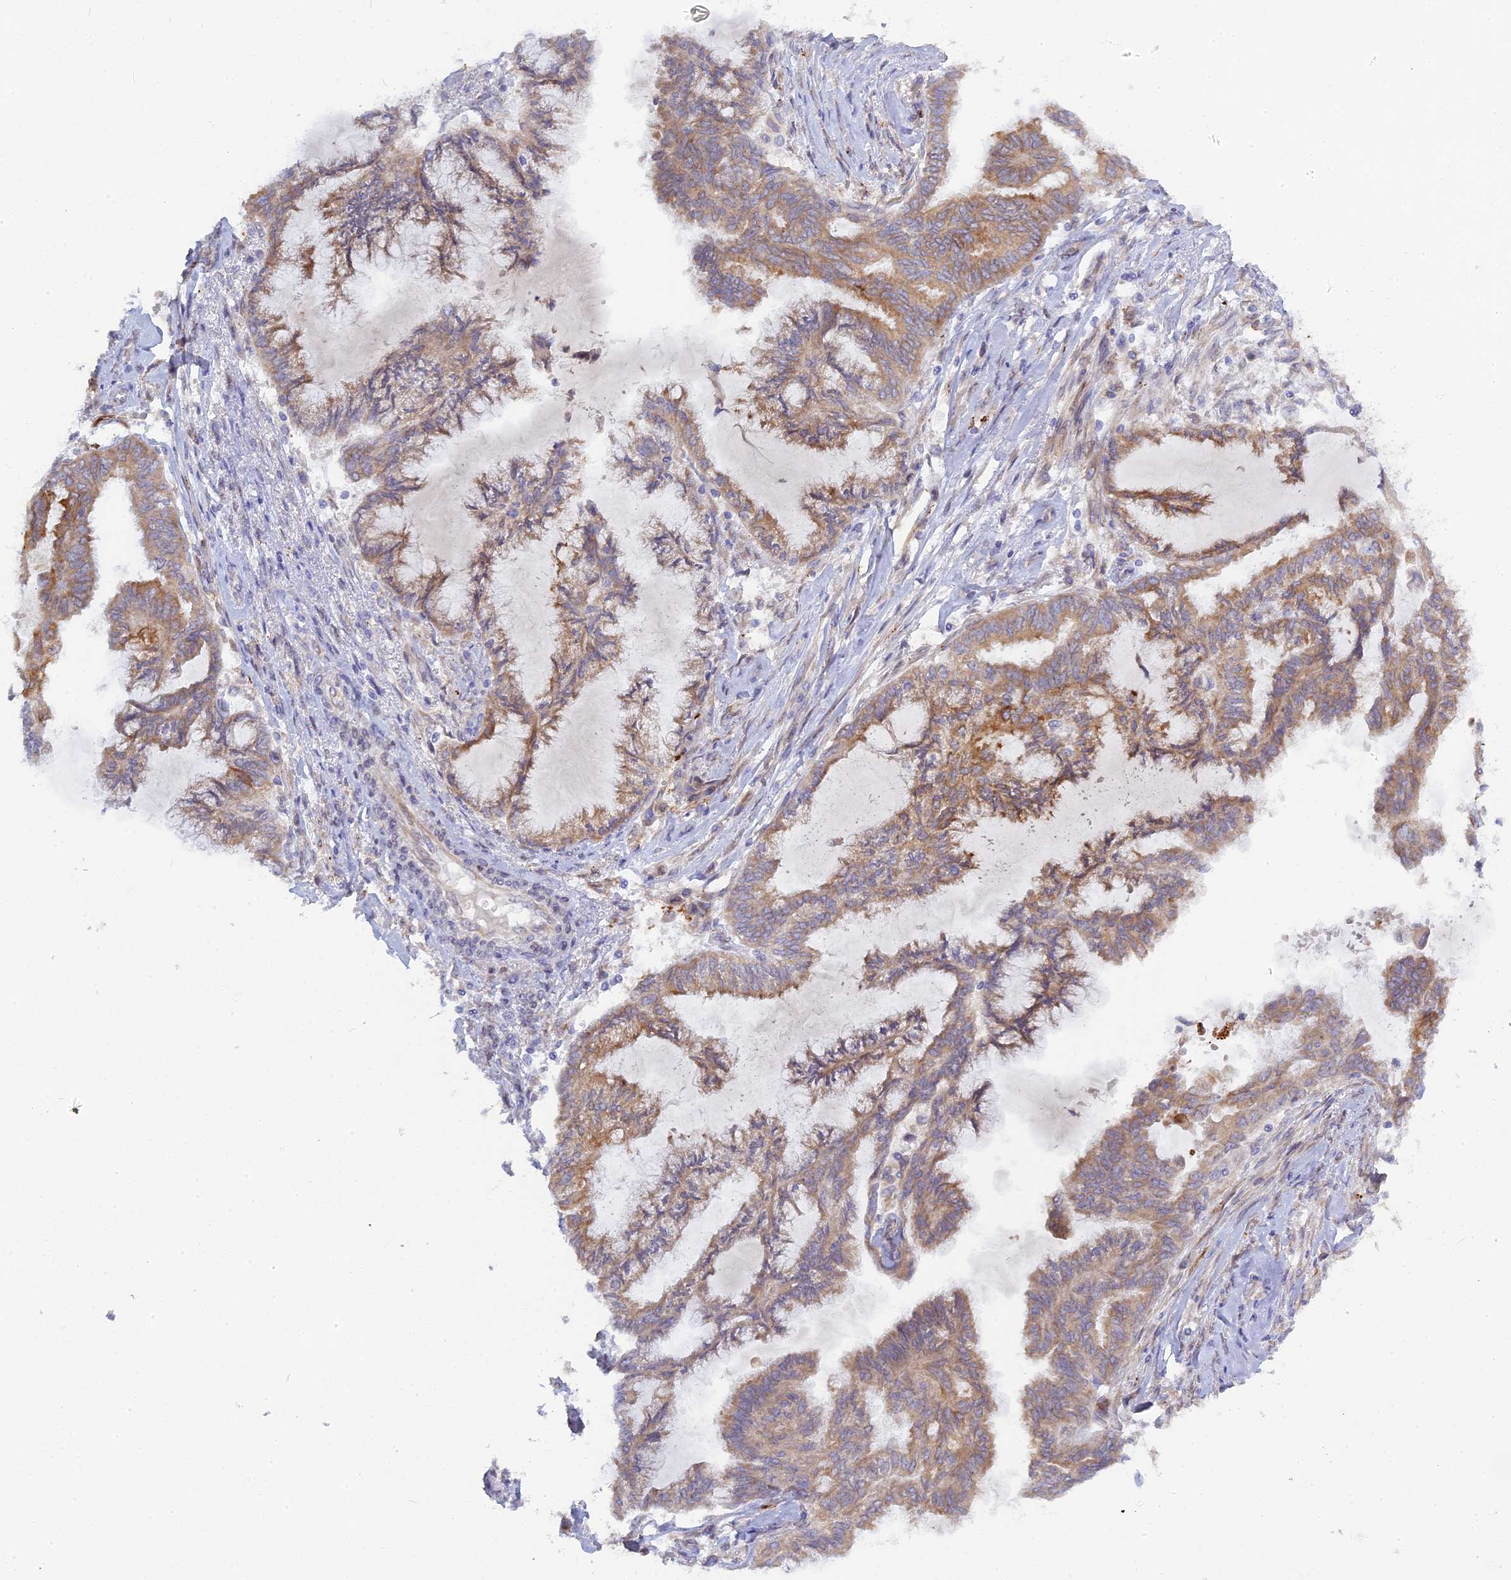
{"staining": {"intensity": "moderate", "quantity": ">75%", "location": "cytoplasmic/membranous"}, "tissue": "endometrial cancer", "cell_type": "Tumor cells", "image_type": "cancer", "snomed": [{"axis": "morphology", "description": "Adenocarcinoma, NOS"}, {"axis": "topography", "description": "Endometrium"}], "caption": "DAB (3,3'-diaminobenzidine) immunohistochemical staining of endometrial cancer demonstrates moderate cytoplasmic/membranous protein expression in about >75% of tumor cells.", "gene": "TLCD1", "patient": {"sex": "female", "age": 86}}